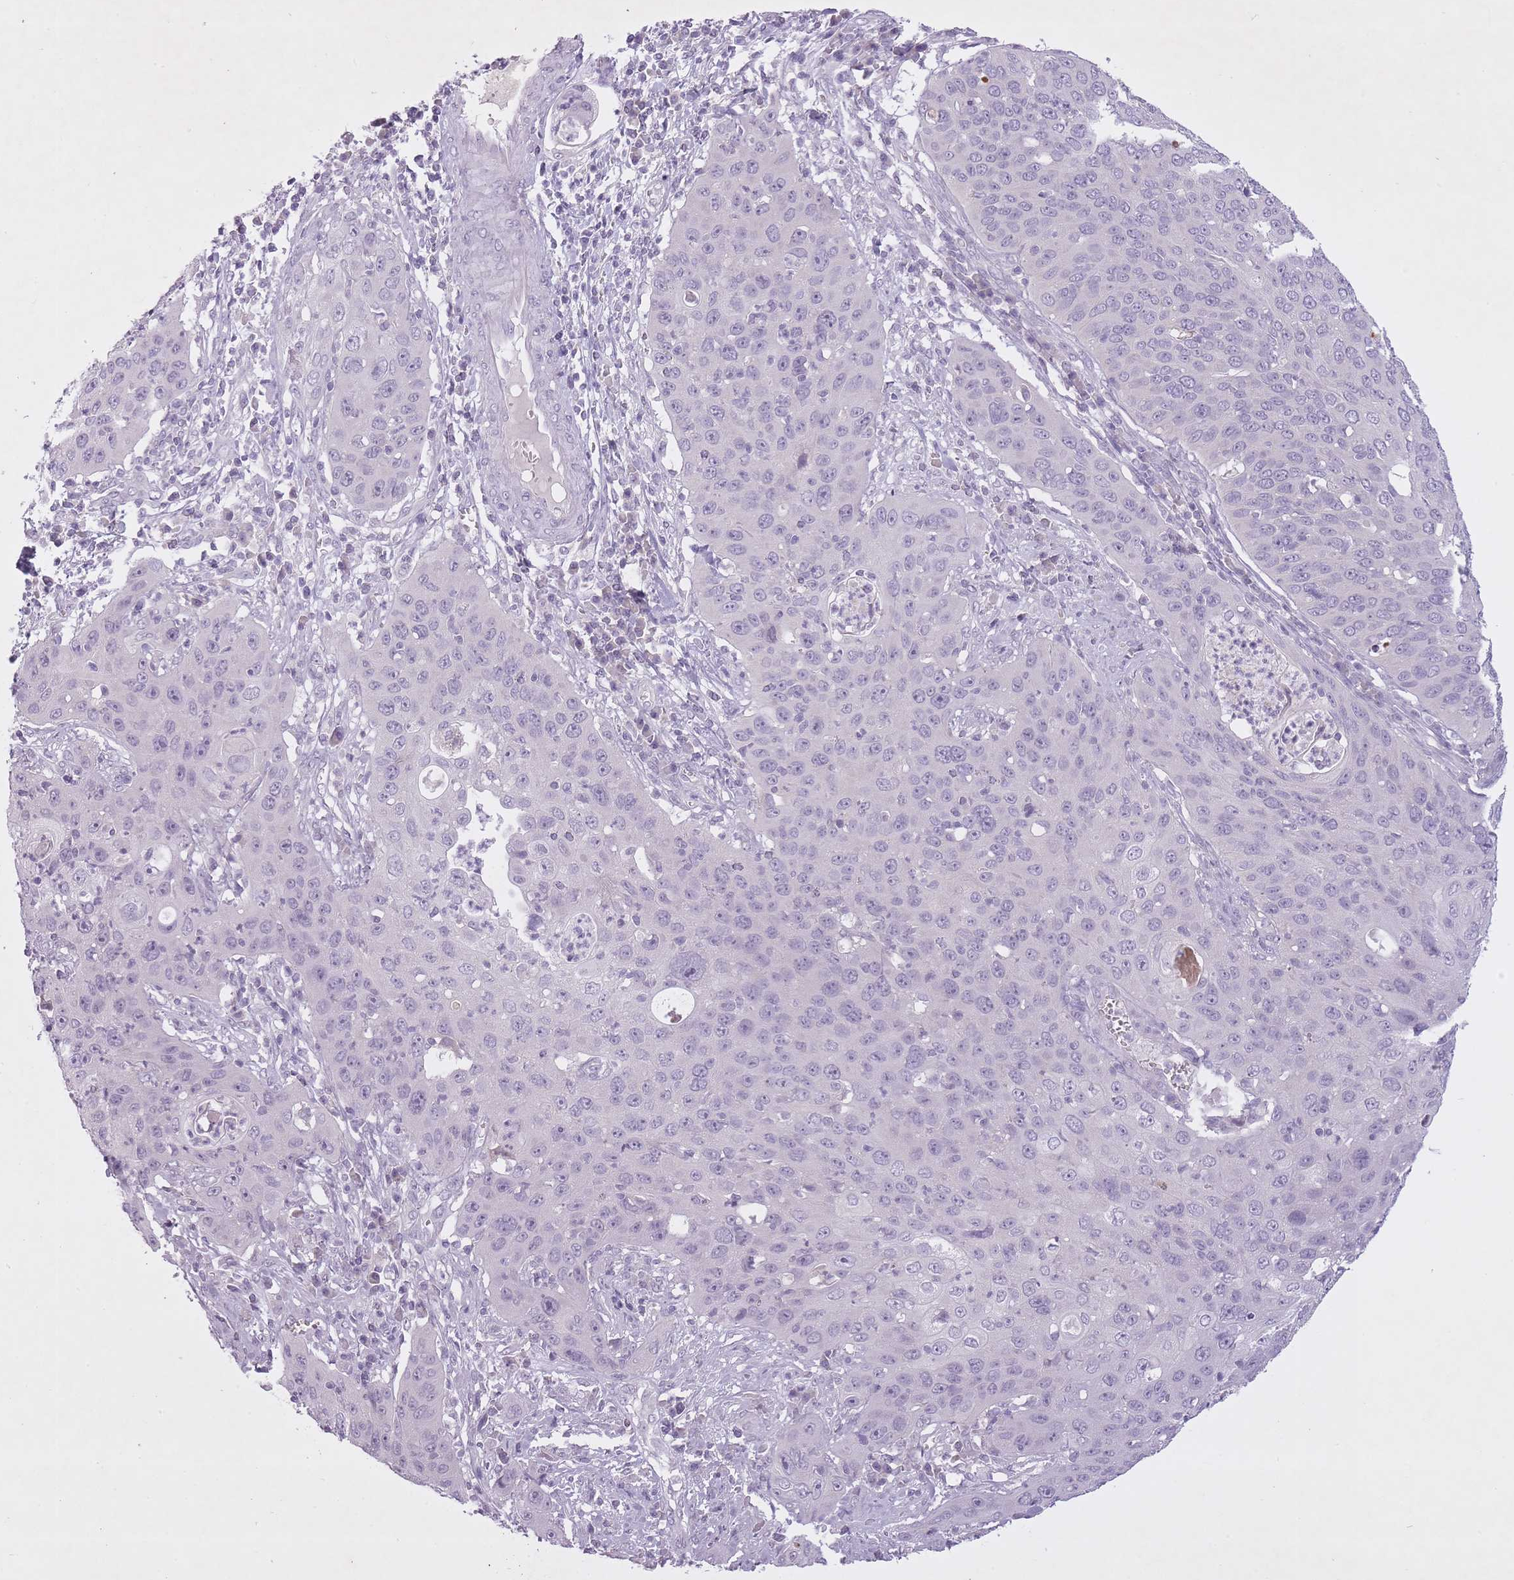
{"staining": {"intensity": "negative", "quantity": "none", "location": "none"}, "tissue": "cervical cancer", "cell_type": "Tumor cells", "image_type": "cancer", "snomed": [{"axis": "morphology", "description": "Squamous cell carcinoma, NOS"}, {"axis": "topography", "description": "Cervix"}], "caption": "Immunohistochemistry histopathology image of neoplastic tissue: cervical squamous cell carcinoma stained with DAB (3,3'-diaminobenzidine) displays no significant protein expression in tumor cells.", "gene": "FAM43B", "patient": {"sex": "female", "age": 36}}